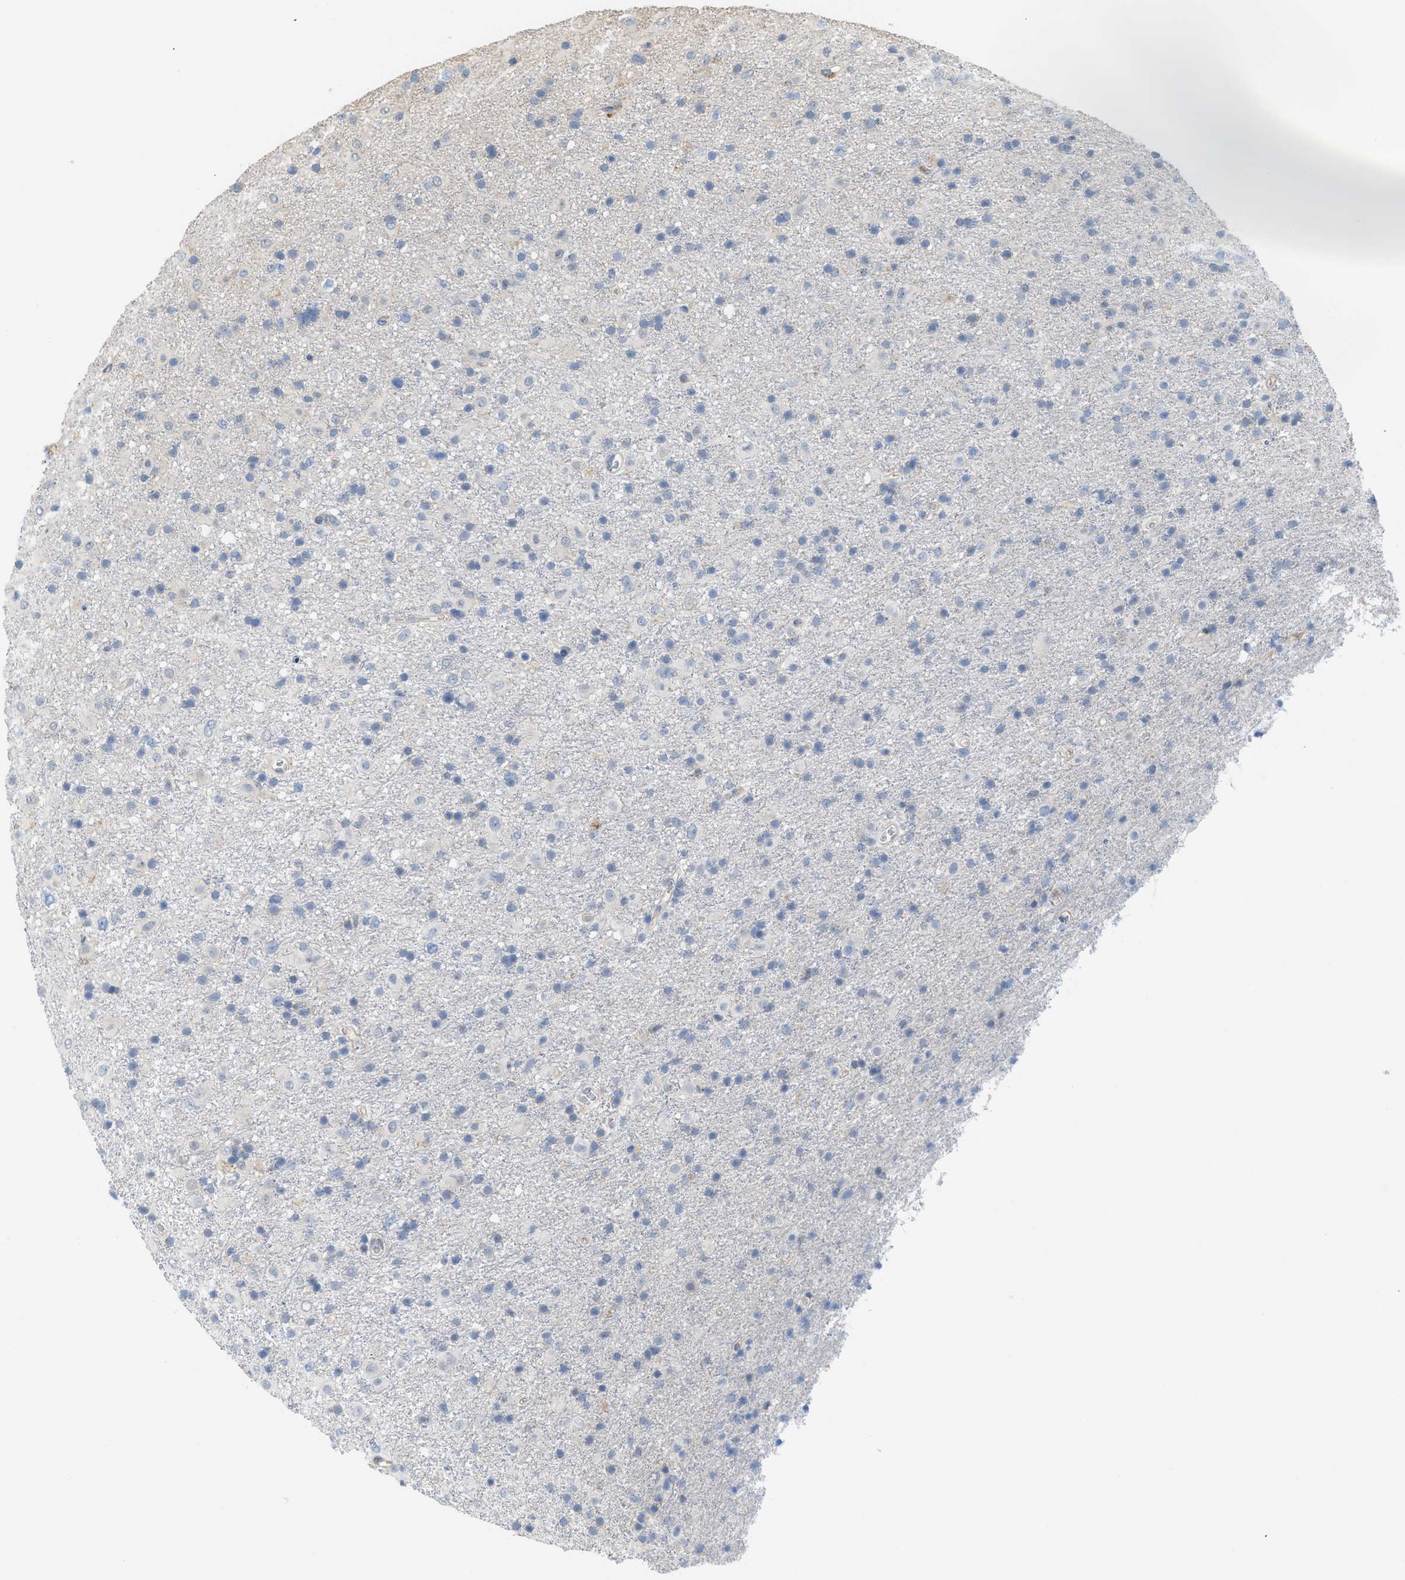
{"staining": {"intensity": "negative", "quantity": "none", "location": "none"}, "tissue": "glioma", "cell_type": "Tumor cells", "image_type": "cancer", "snomed": [{"axis": "morphology", "description": "Glioma, malignant, Low grade"}, {"axis": "topography", "description": "Brain"}], "caption": "Glioma was stained to show a protein in brown. There is no significant positivity in tumor cells. (Immunohistochemistry (ihc), brightfield microscopy, high magnification).", "gene": "CSTB", "patient": {"sex": "male", "age": 65}}